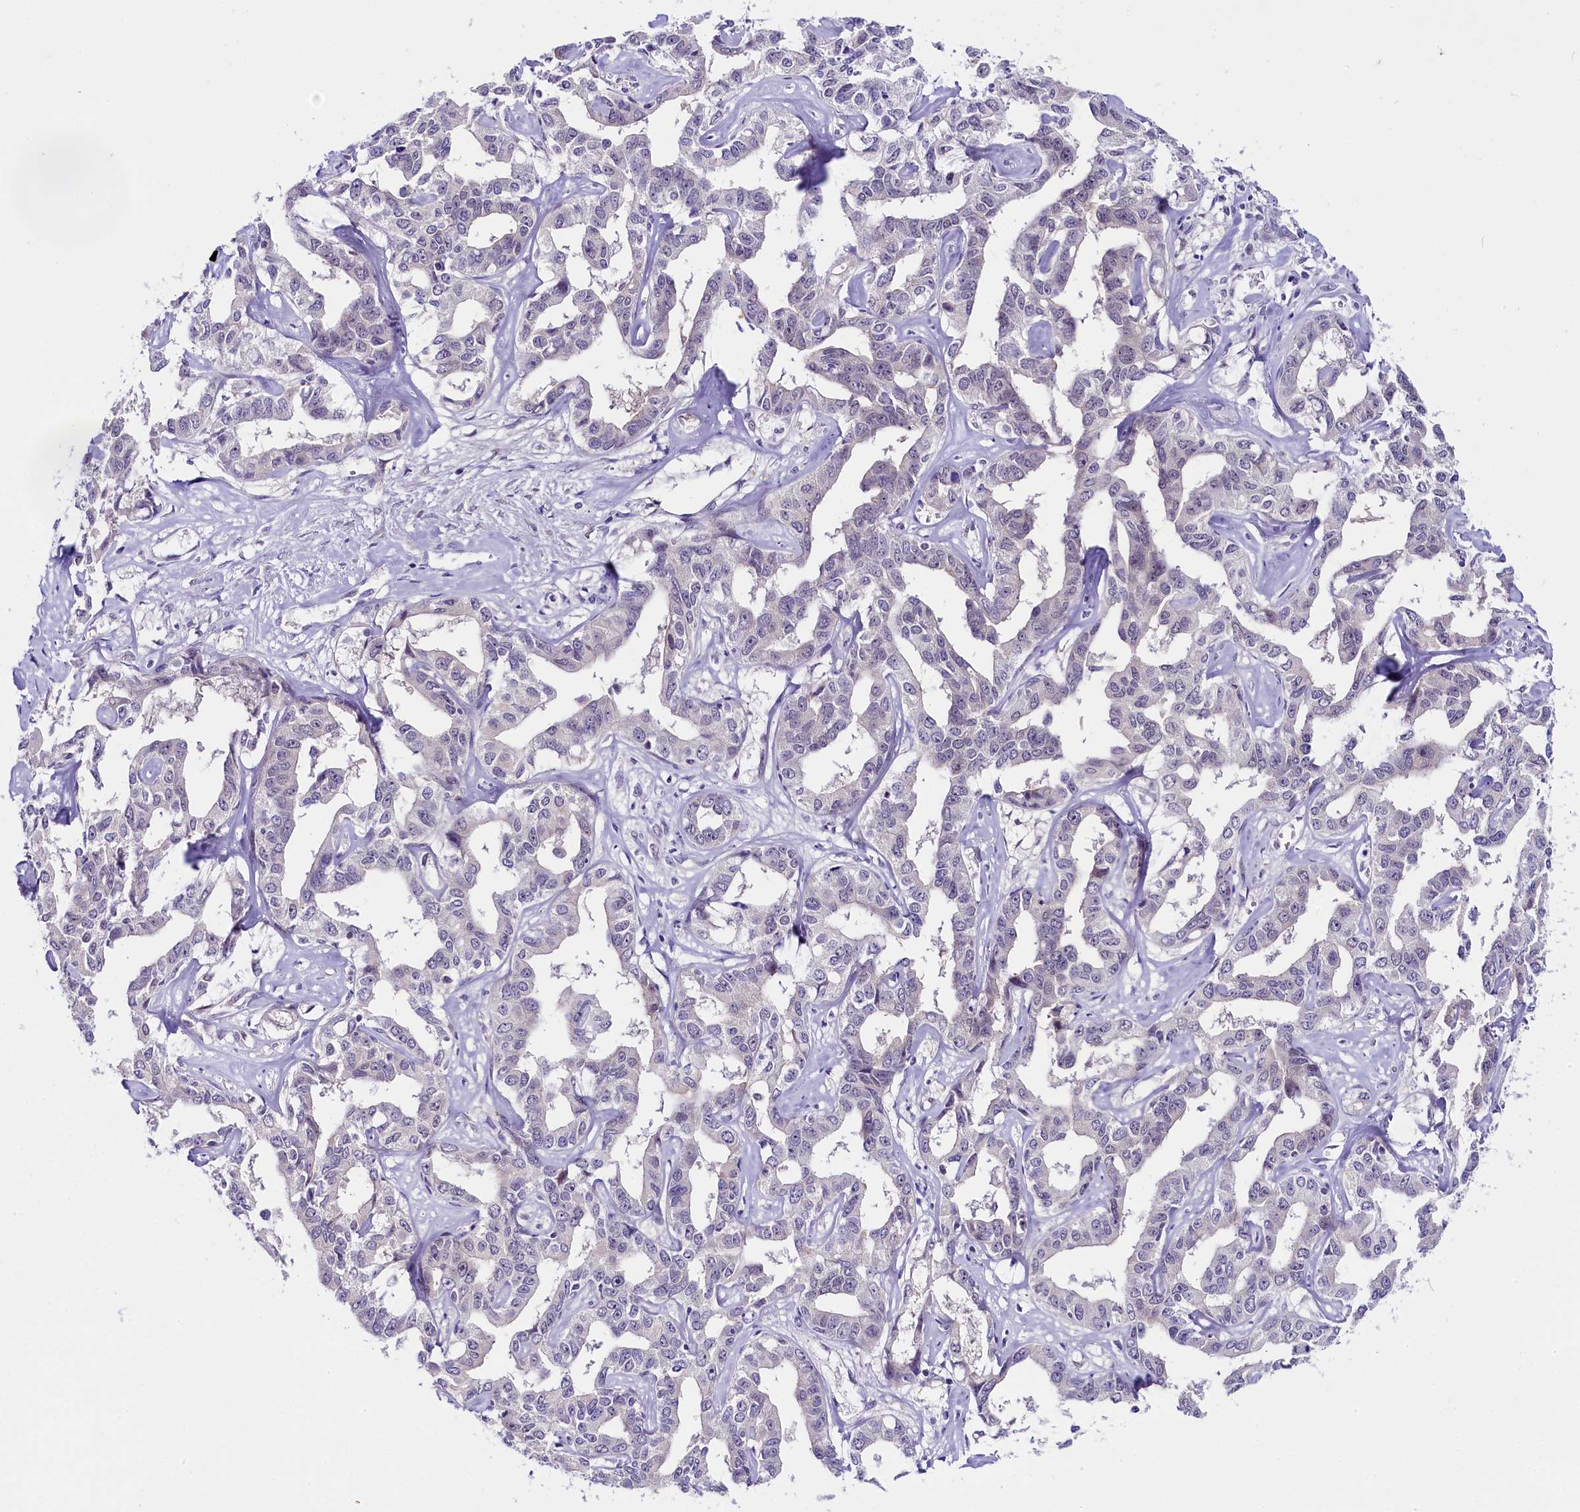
{"staining": {"intensity": "negative", "quantity": "none", "location": "none"}, "tissue": "liver cancer", "cell_type": "Tumor cells", "image_type": "cancer", "snomed": [{"axis": "morphology", "description": "Cholangiocarcinoma"}, {"axis": "topography", "description": "Liver"}], "caption": "This is an immunohistochemistry photomicrograph of human liver cancer (cholangiocarcinoma). There is no staining in tumor cells.", "gene": "OSGEP", "patient": {"sex": "male", "age": 59}}